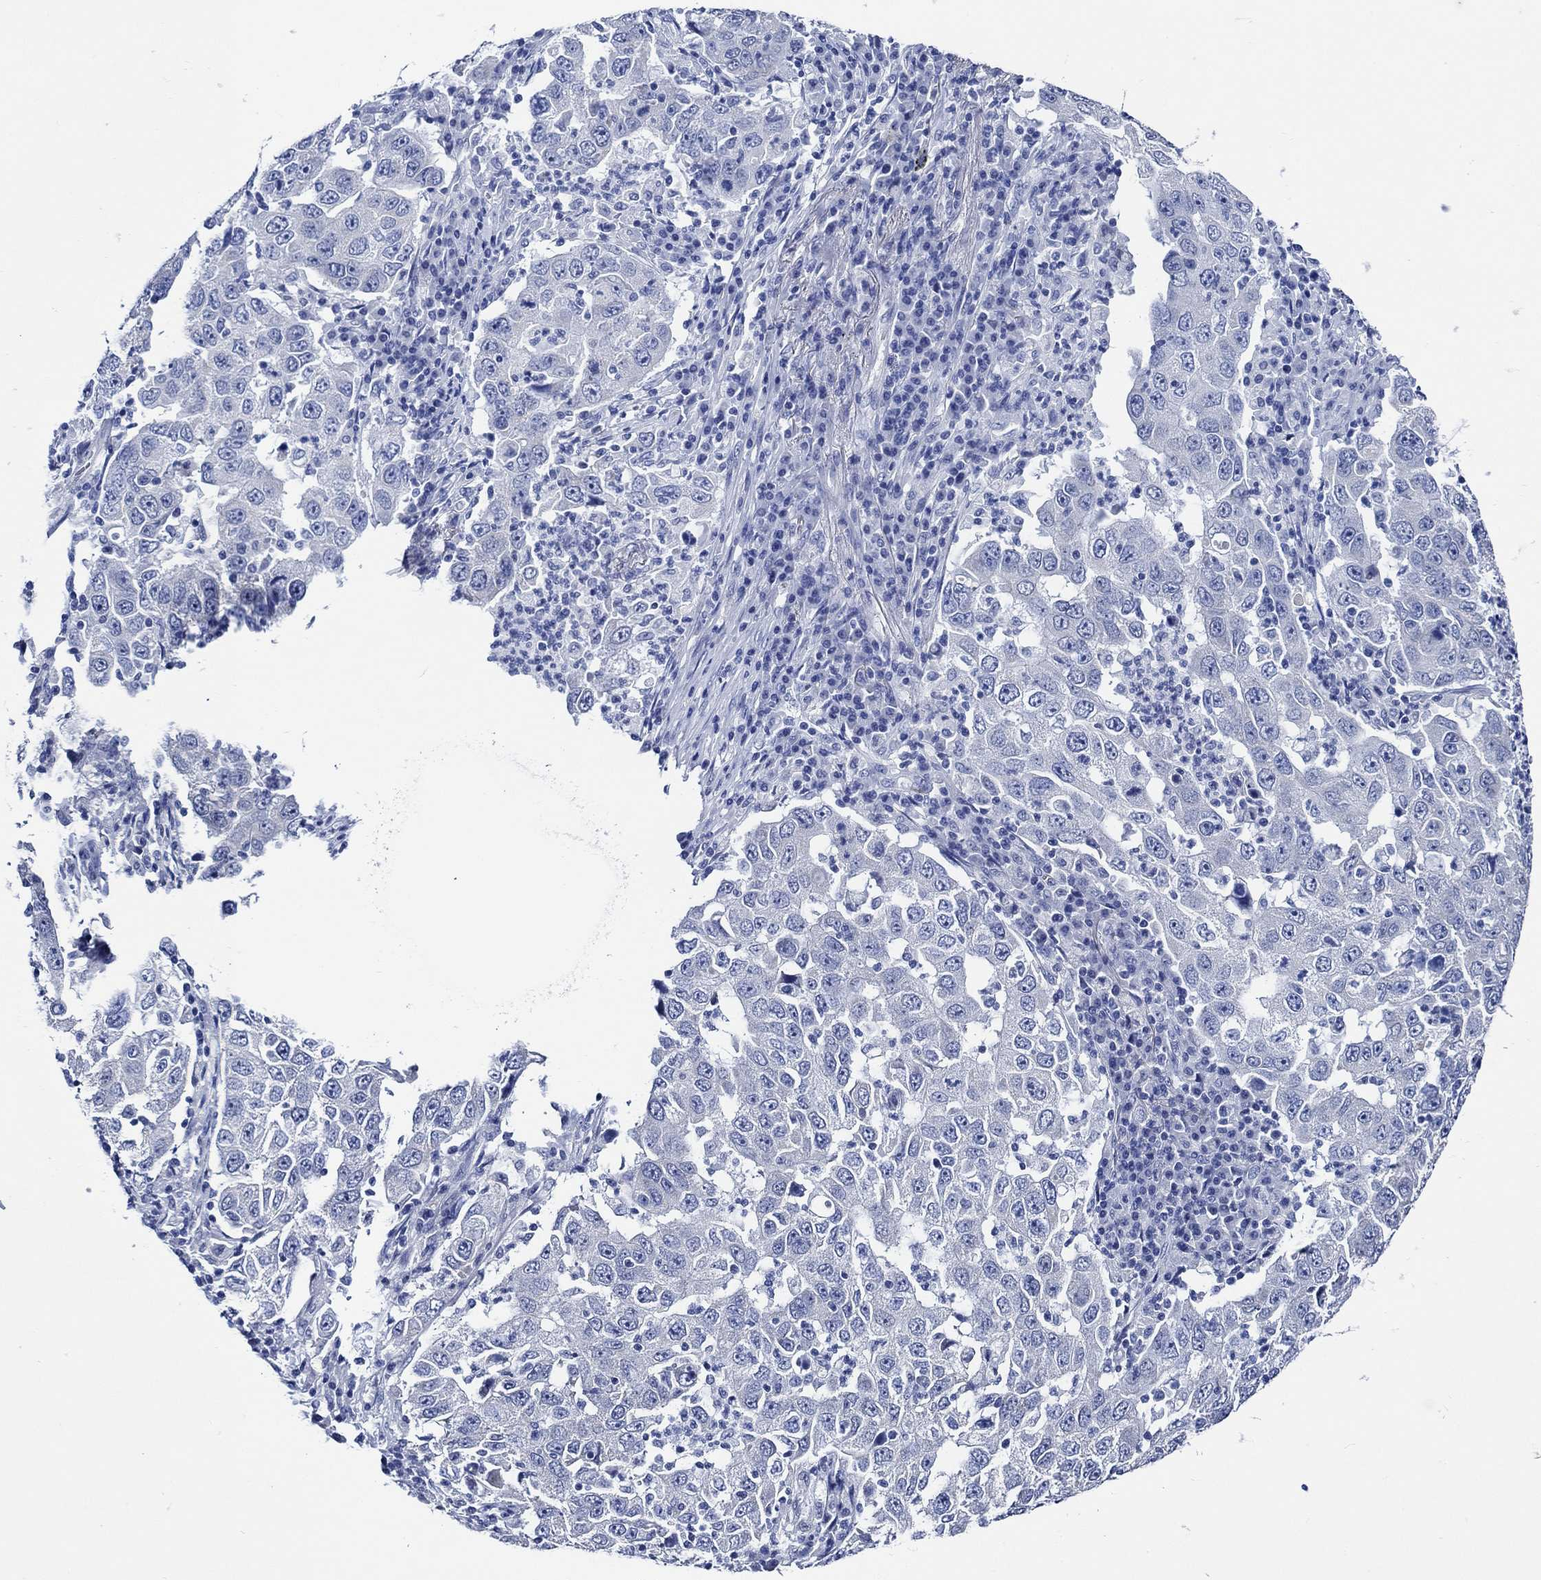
{"staining": {"intensity": "negative", "quantity": "none", "location": "none"}, "tissue": "lung cancer", "cell_type": "Tumor cells", "image_type": "cancer", "snomed": [{"axis": "morphology", "description": "Adenocarcinoma, NOS"}, {"axis": "topography", "description": "Lung"}], "caption": "The photomicrograph shows no staining of tumor cells in lung adenocarcinoma.", "gene": "WDR62", "patient": {"sex": "male", "age": 73}}